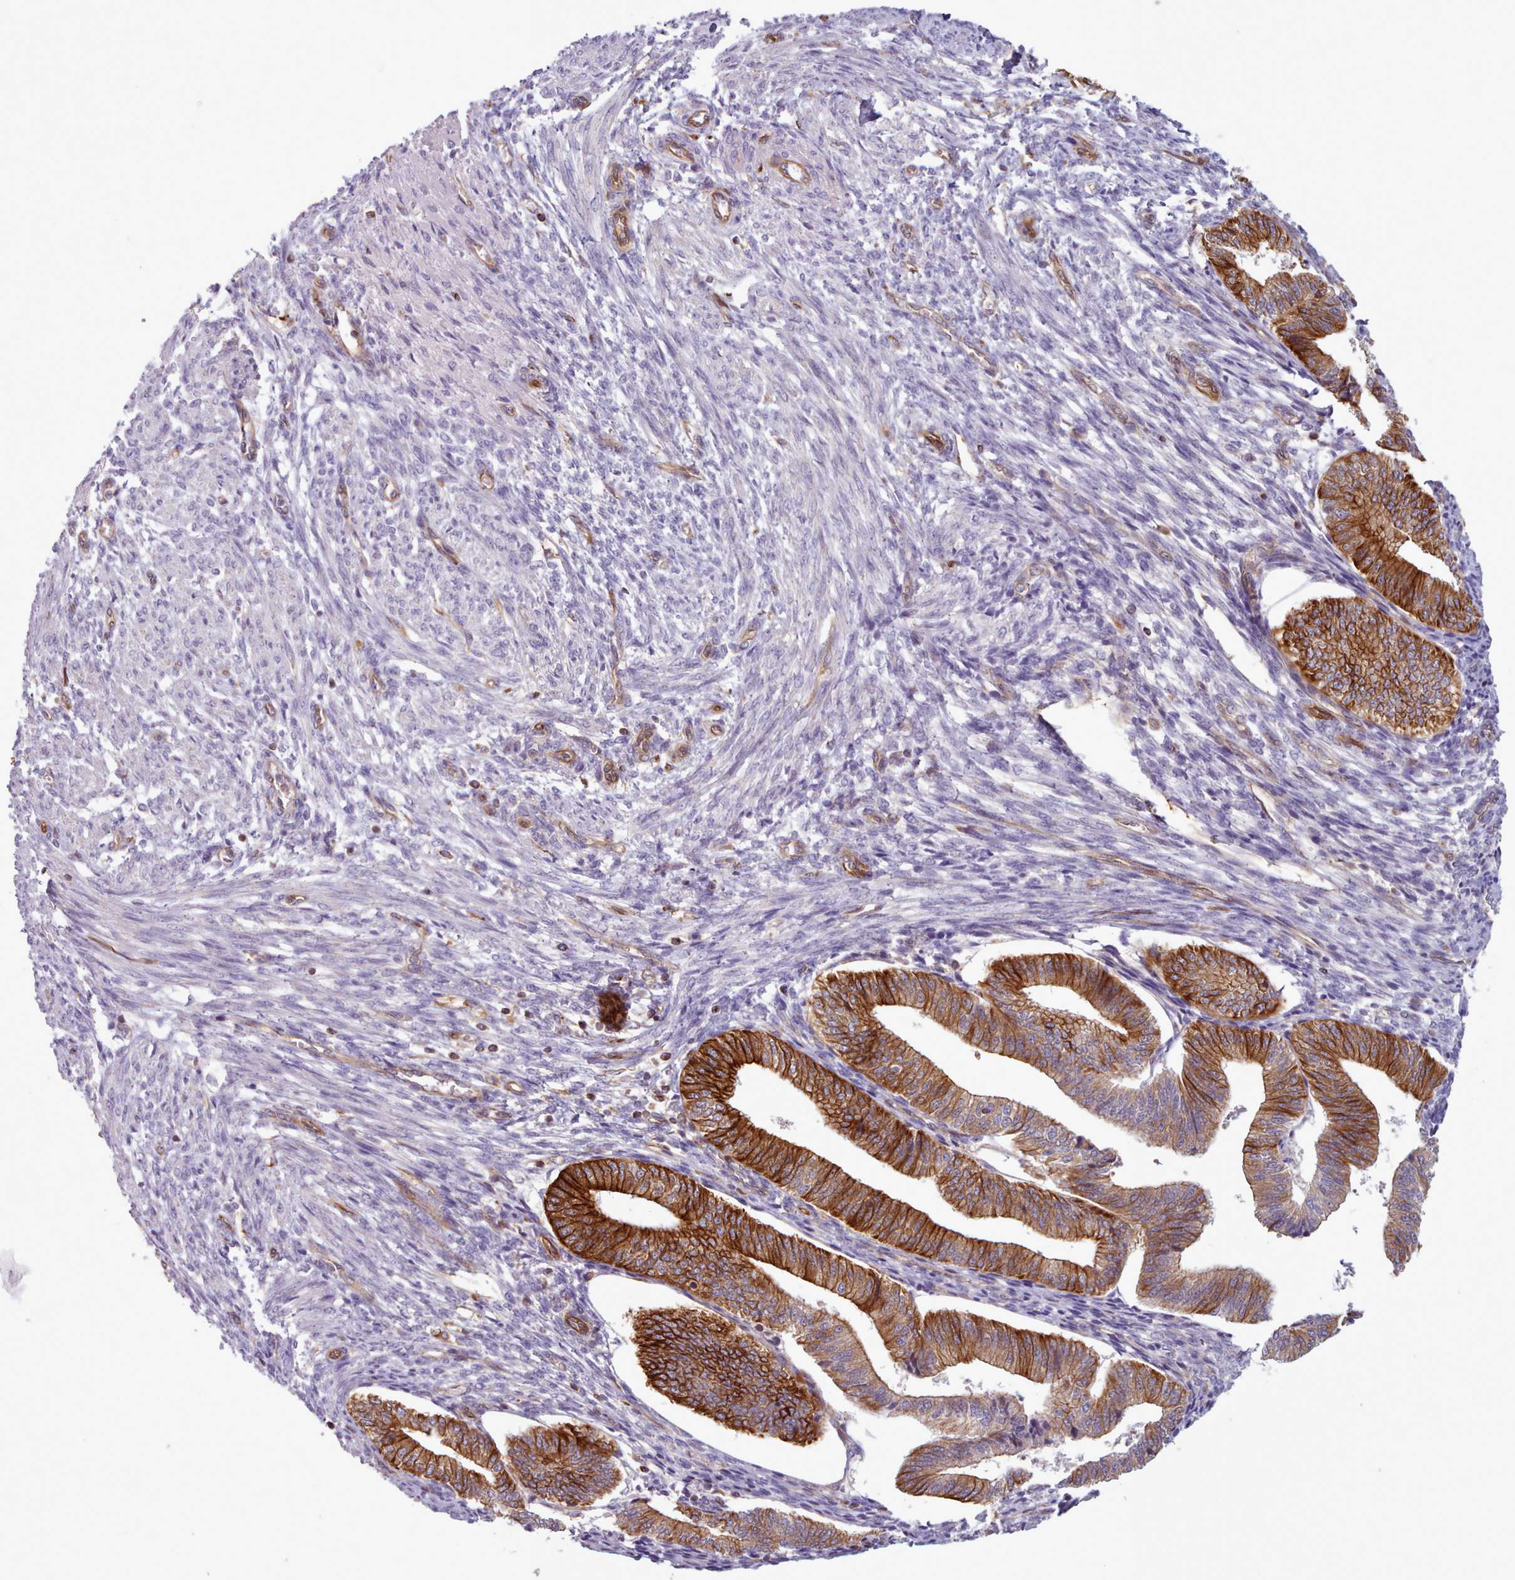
{"staining": {"intensity": "moderate", "quantity": "<25%", "location": "cytoplasmic/membranous"}, "tissue": "endometrium", "cell_type": "Cells in endometrial stroma", "image_type": "normal", "snomed": [{"axis": "morphology", "description": "Normal tissue, NOS"}, {"axis": "topography", "description": "Endometrium"}], "caption": "Immunohistochemical staining of unremarkable human endometrium shows moderate cytoplasmic/membranous protein positivity in approximately <25% of cells in endometrial stroma. (DAB = brown stain, brightfield microscopy at high magnification).", "gene": "CRYBG1", "patient": {"sex": "female", "age": 34}}